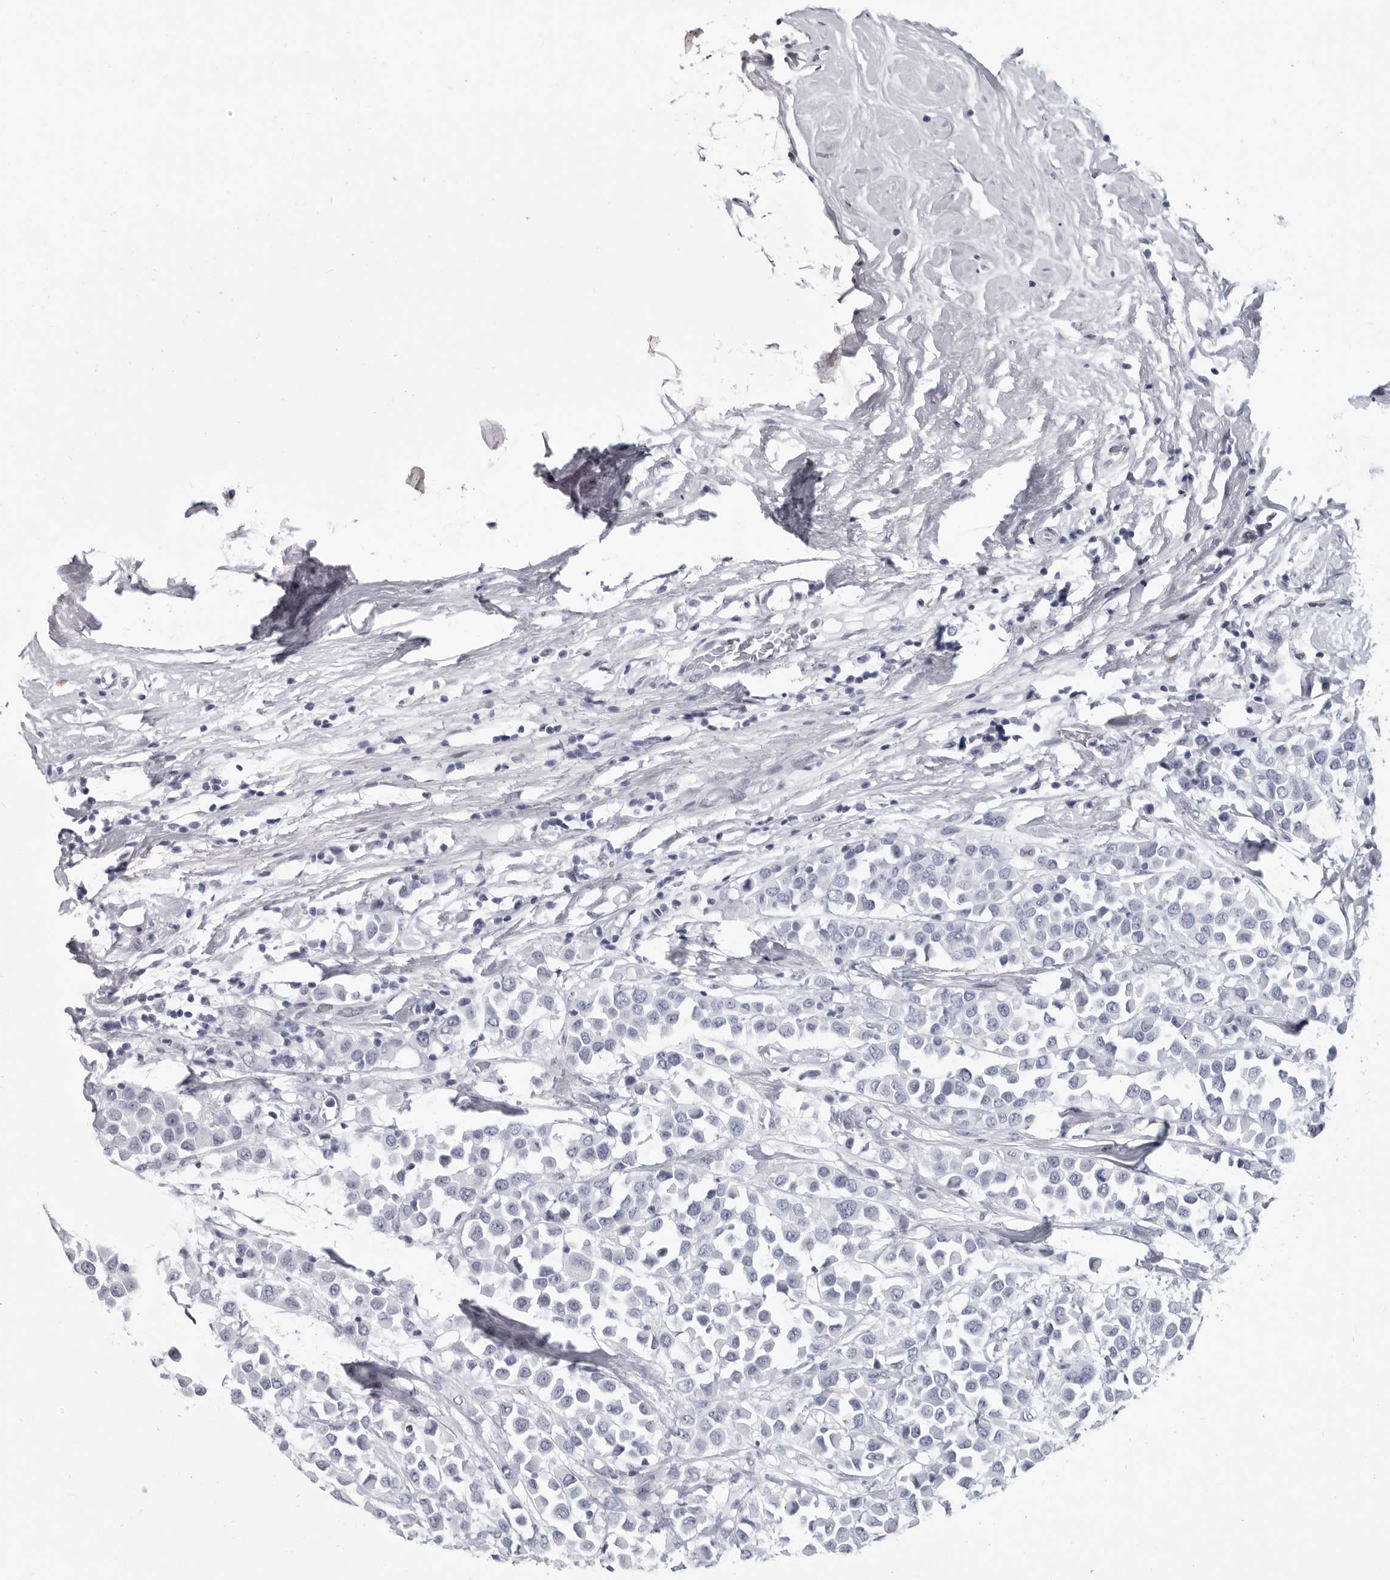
{"staining": {"intensity": "negative", "quantity": "none", "location": "none"}, "tissue": "breast cancer", "cell_type": "Tumor cells", "image_type": "cancer", "snomed": [{"axis": "morphology", "description": "Duct carcinoma"}, {"axis": "topography", "description": "Breast"}], "caption": "High power microscopy histopathology image of an immunohistochemistry micrograph of invasive ductal carcinoma (breast), revealing no significant expression in tumor cells. The staining was performed using DAB to visualize the protein expression in brown, while the nuclei were stained in blue with hematoxylin (Magnification: 20x).", "gene": "WRAP73", "patient": {"sex": "female", "age": 61}}